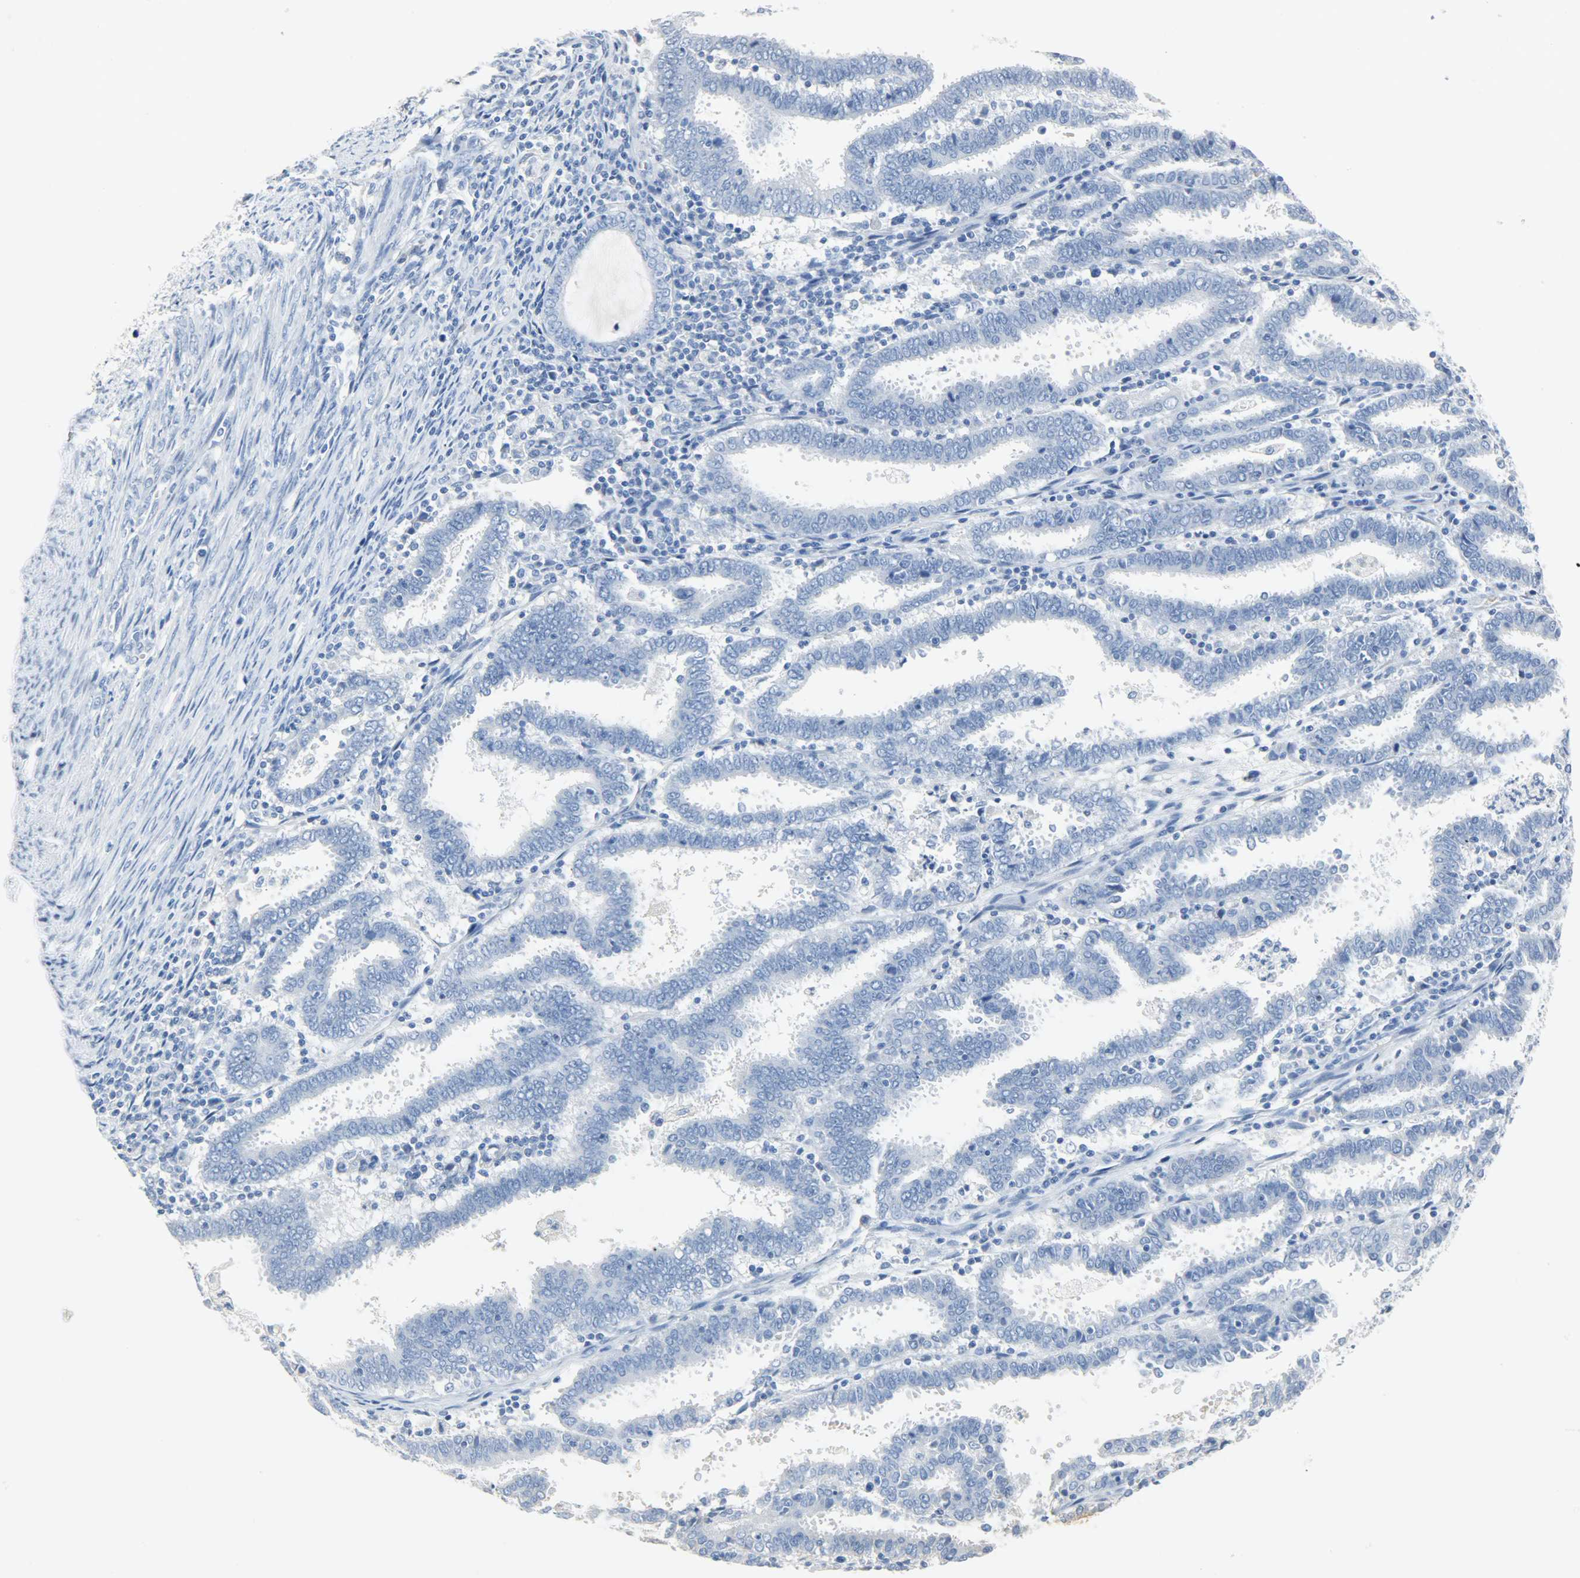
{"staining": {"intensity": "negative", "quantity": "none", "location": "none"}, "tissue": "endometrial cancer", "cell_type": "Tumor cells", "image_type": "cancer", "snomed": [{"axis": "morphology", "description": "Adenocarcinoma, NOS"}, {"axis": "topography", "description": "Uterus"}], "caption": "A photomicrograph of endometrial cancer (adenocarcinoma) stained for a protein displays no brown staining in tumor cells.", "gene": "CA3", "patient": {"sex": "female", "age": 83}}